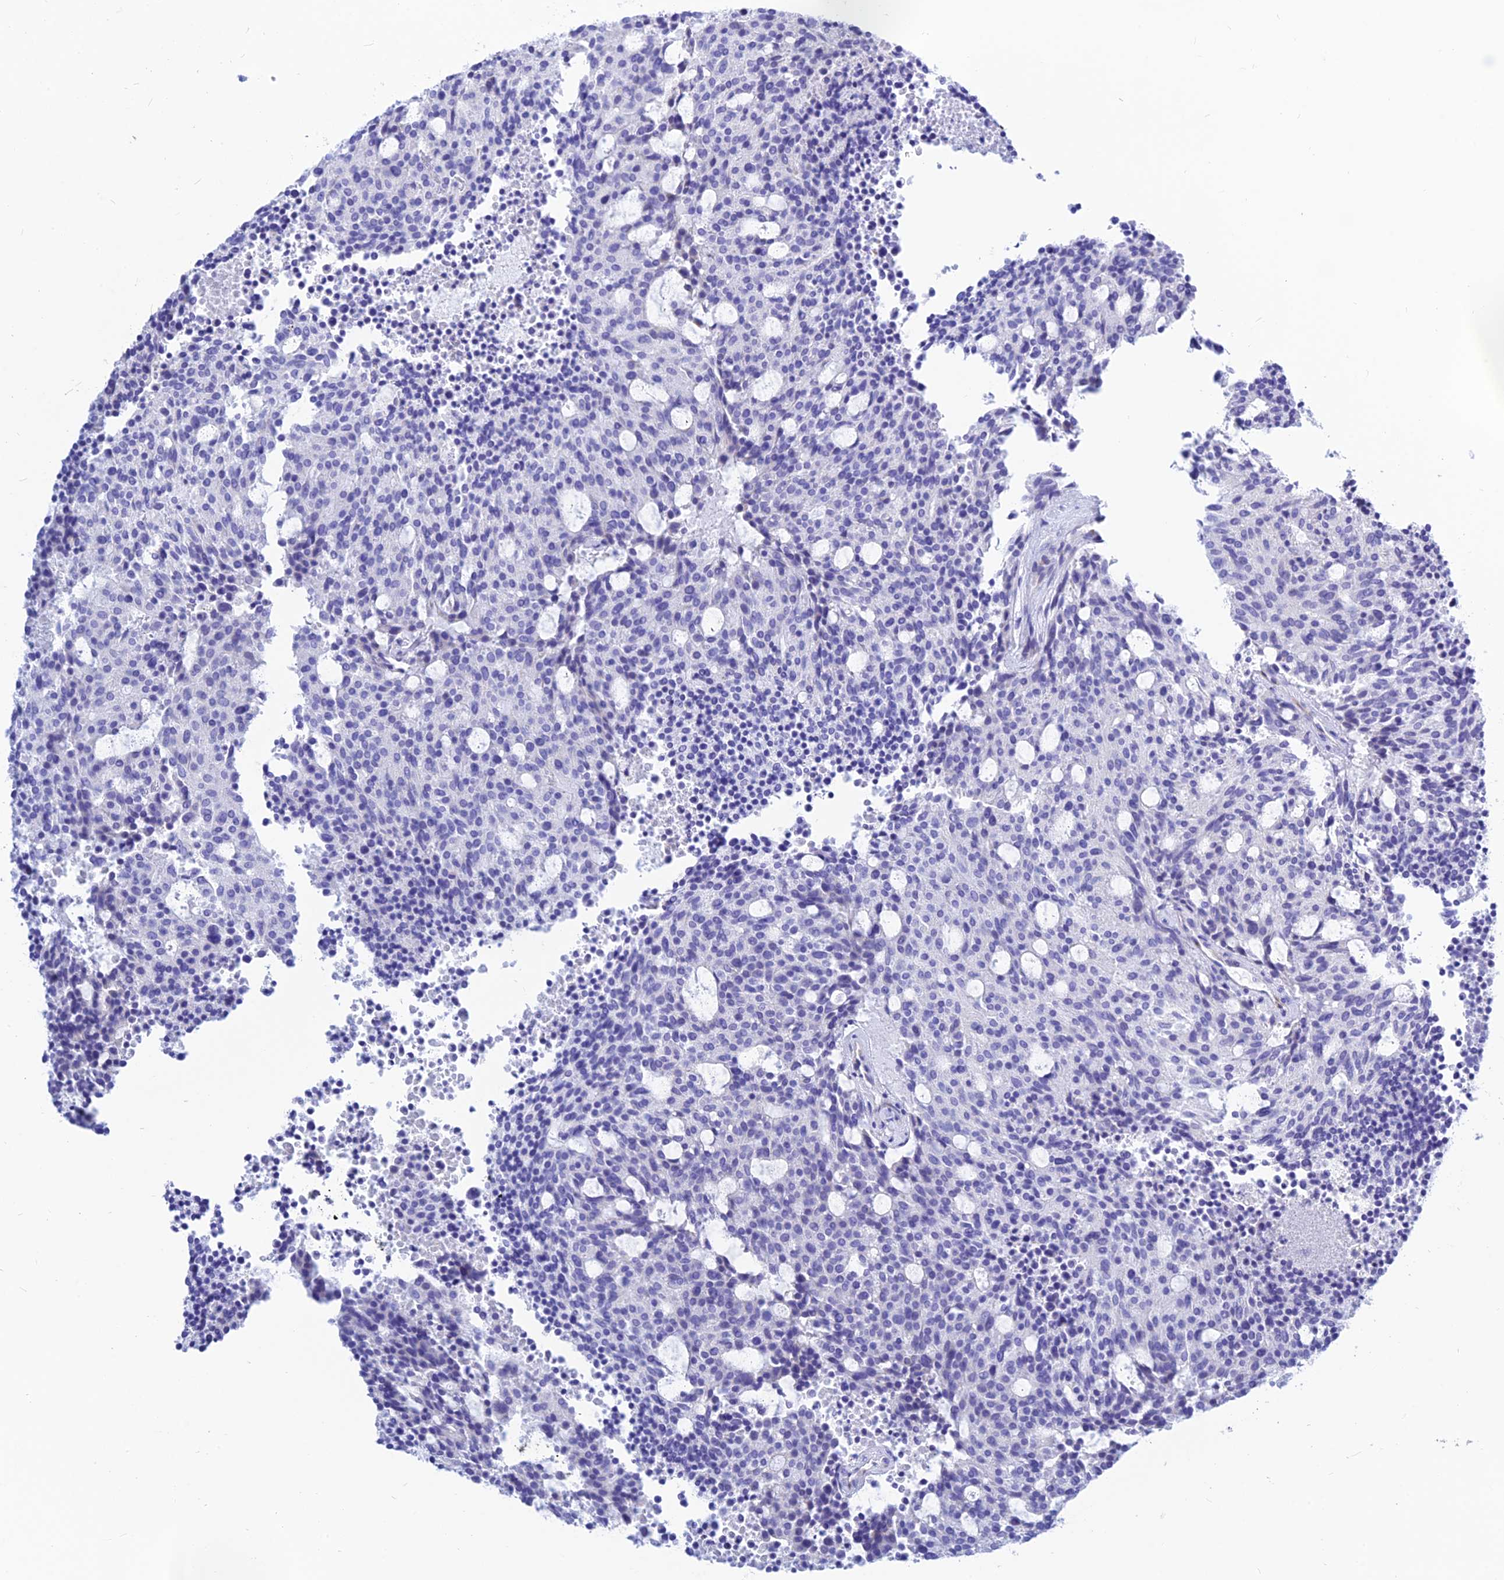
{"staining": {"intensity": "negative", "quantity": "none", "location": "none"}, "tissue": "carcinoid", "cell_type": "Tumor cells", "image_type": "cancer", "snomed": [{"axis": "morphology", "description": "Carcinoid, malignant, NOS"}, {"axis": "topography", "description": "Pancreas"}], "caption": "Carcinoid stained for a protein using IHC shows no positivity tumor cells.", "gene": "CNOT6", "patient": {"sex": "female", "age": 54}}